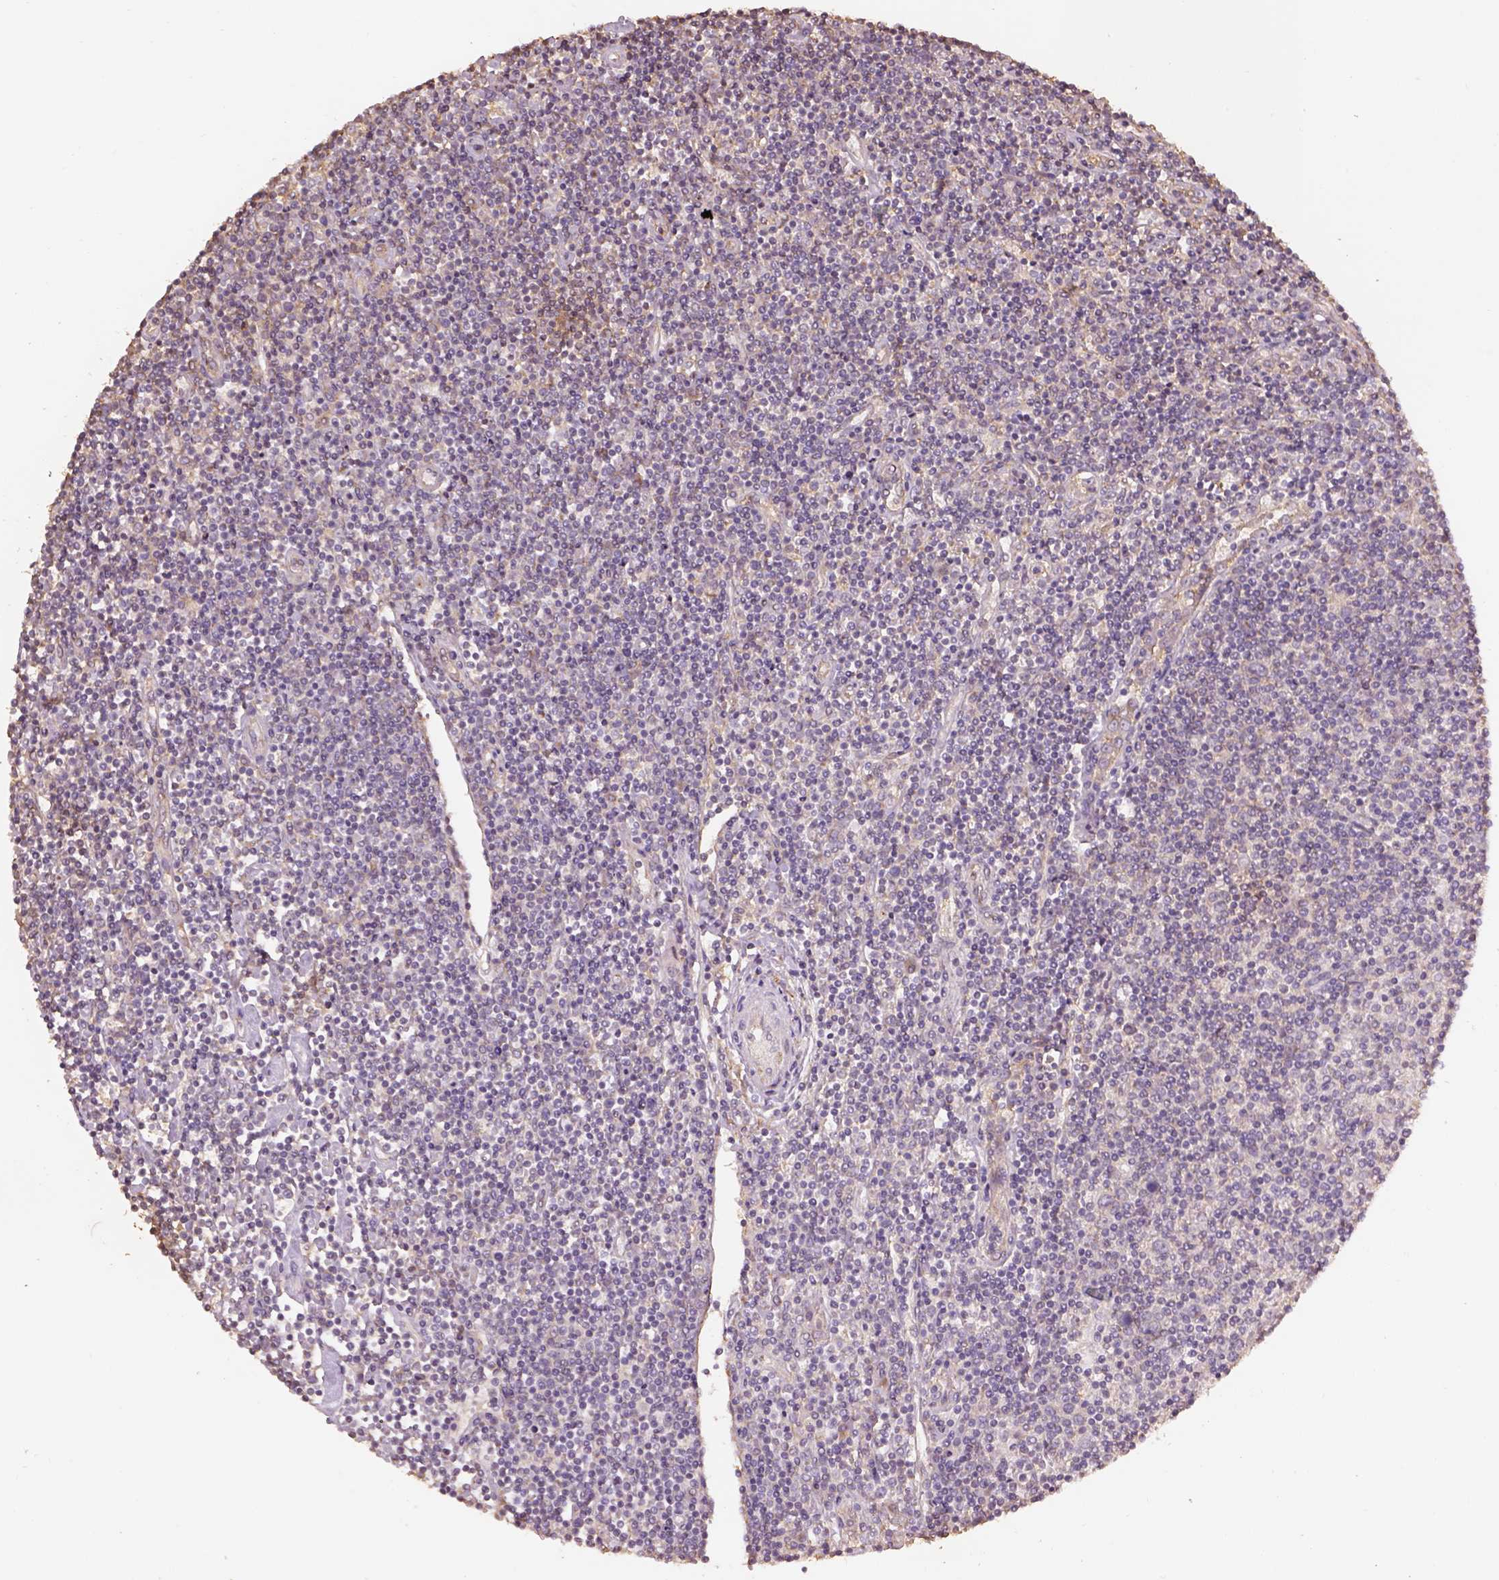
{"staining": {"intensity": "weak", "quantity": ">75%", "location": "cytoplasmic/membranous"}, "tissue": "lymphoma", "cell_type": "Tumor cells", "image_type": "cancer", "snomed": [{"axis": "morphology", "description": "Hodgkin's disease, NOS"}, {"axis": "topography", "description": "Lymph node"}], "caption": "Protein expression by immunohistochemistry exhibits weak cytoplasmic/membranous expression in approximately >75% of tumor cells in Hodgkin's disease.", "gene": "AP1B1", "patient": {"sex": "male", "age": 40}}